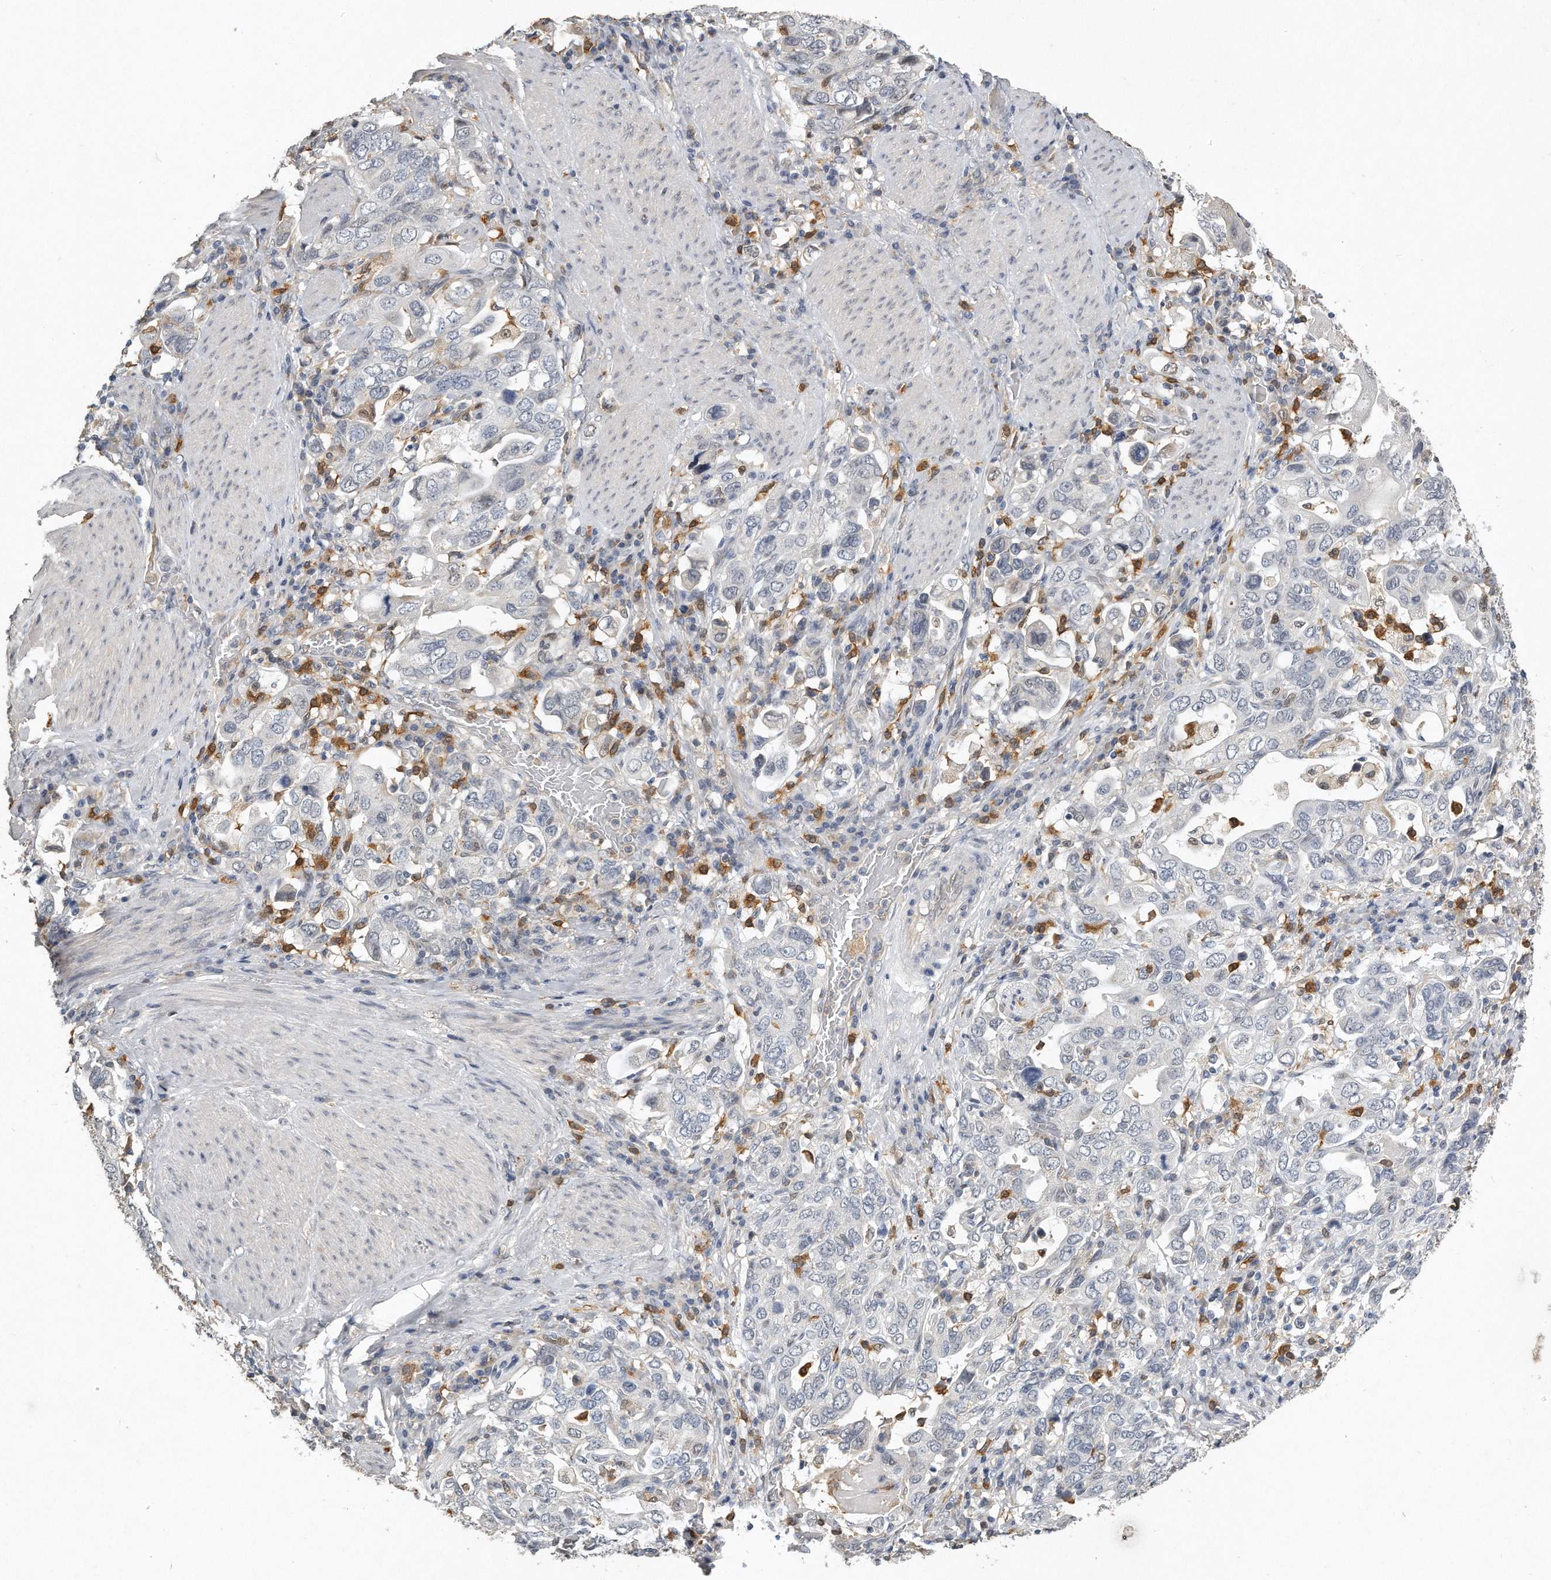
{"staining": {"intensity": "negative", "quantity": "none", "location": "none"}, "tissue": "stomach cancer", "cell_type": "Tumor cells", "image_type": "cancer", "snomed": [{"axis": "morphology", "description": "Adenocarcinoma, NOS"}, {"axis": "topography", "description": "Stomach, upper"}], "caption": "Tumor cells are negative for protein expression in human adenocarcinoma (stomach). (Brightfield microscopy of DAB (3,3'-diaminobenzidine) immunohistochemistry at high magnification).", "gene": "CAMK1", "patient": {"sex": "male", "age": 62}}